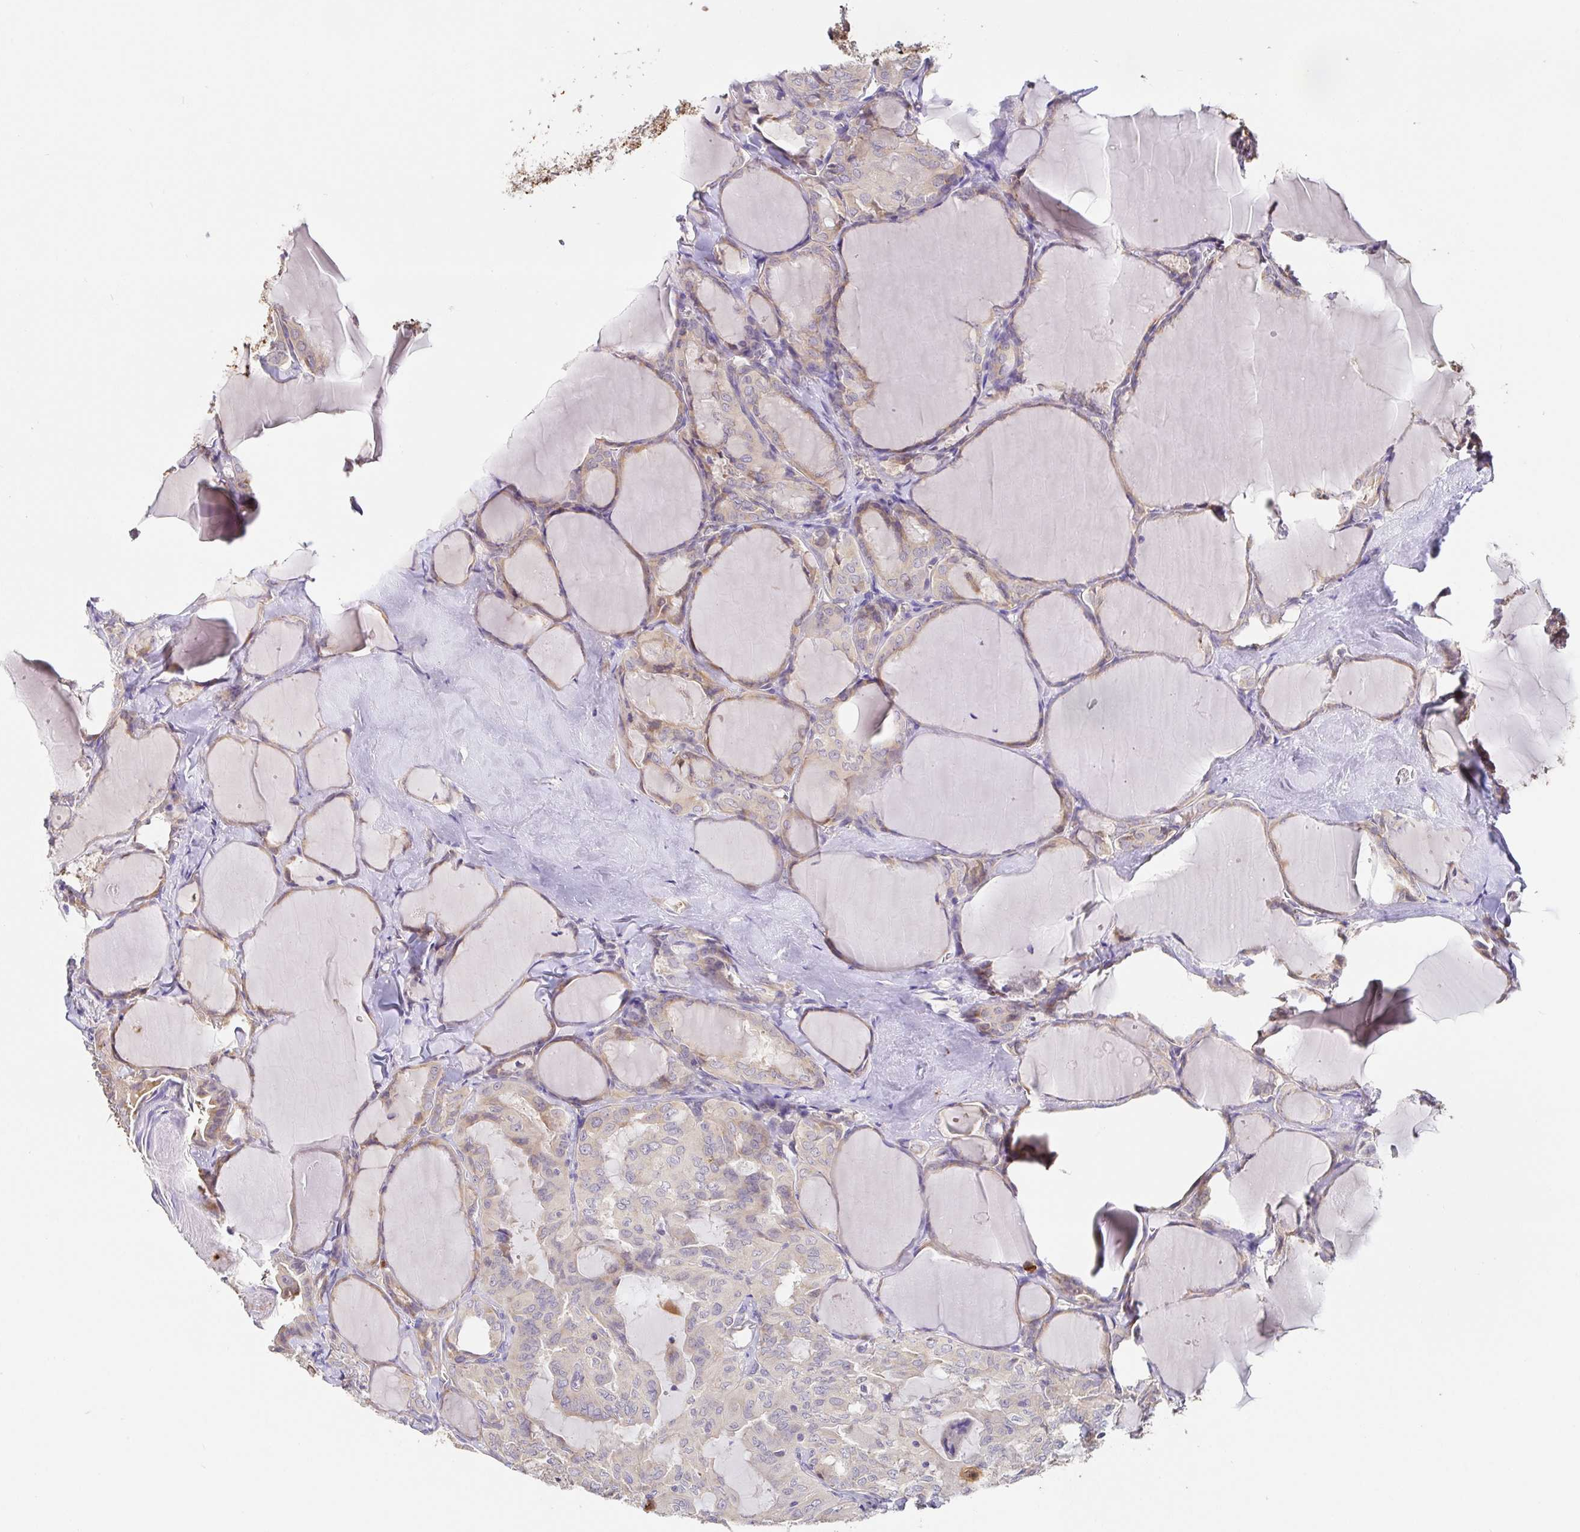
{"staining": {"intensity": "negative", "quantity": "none", "location": "none"}, "tissue": "thyroid cancer", "cell_type": "Tumor cells", "image_type": "cancer", "snomed": [{"axis": "morphology", "description": "Papillary adenocarcinoma, NOS"}, {"axis": "topography", "description": "Thyroid gland"}], "caption": "IHC histopathology image of neoplastic tissue: human thyroid papillary adenocarcinoma stained with DAB (3,3'-diaminobenzidine) shows no significant protein positivity in tumor cells.", "gene": "PDPK1", "patient": {"sex": "male", "age": 30}}